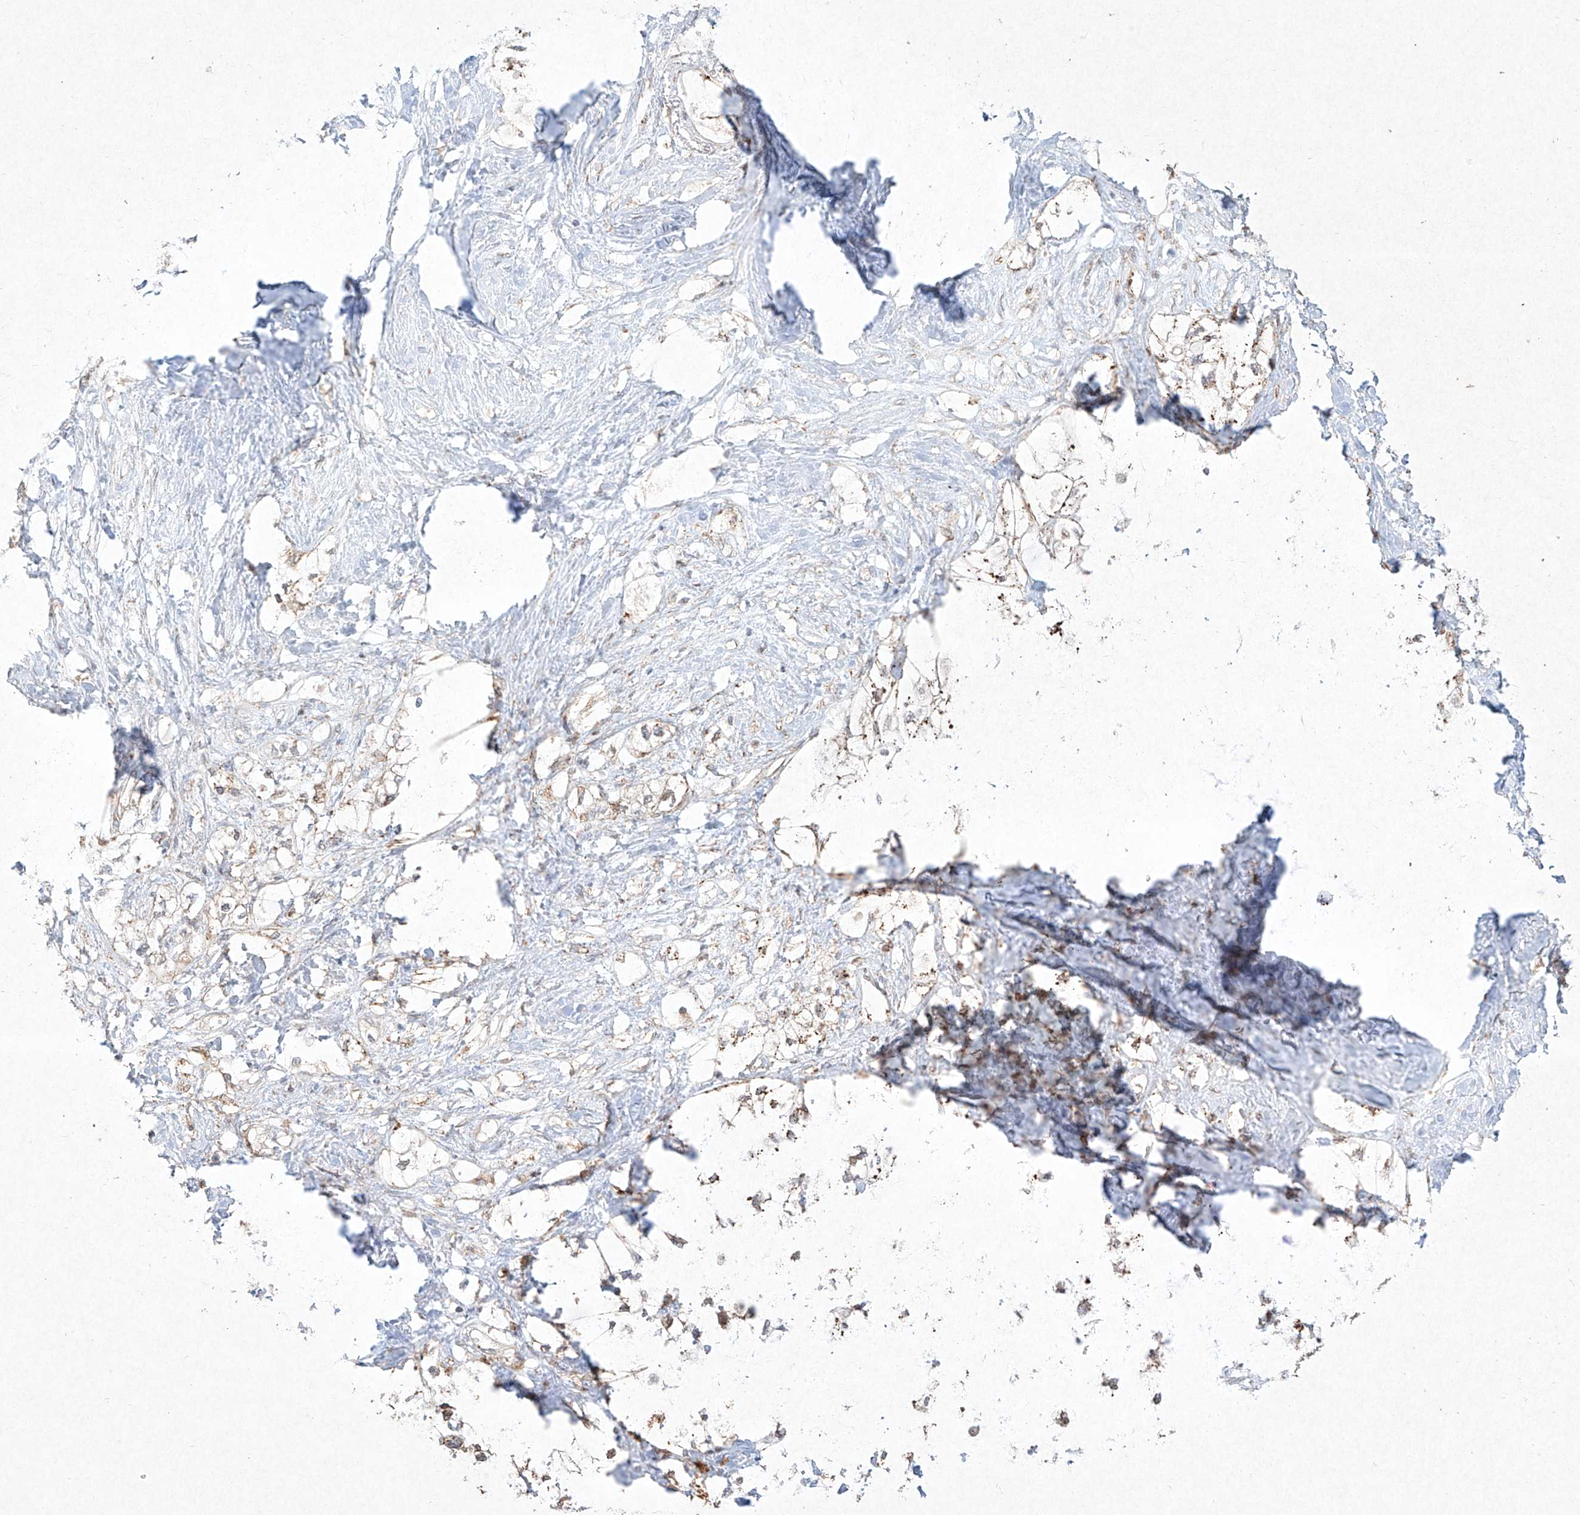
{"staining": {"intensity": "moderate", "quantity": "<25%", "location": "cytoplasmic/membranous"}, "tissue": "pancreatic cancer", "cell_type": "Tumor cells", "image_type": "cancer", "snomed": [{"axis": "morphology", "description": "Adenocarcinoma, NOS"}, {"axis": "topography", "description": "Pancreas"}], "caption": "There is low levels of moderate cytoplasmic/membranous positivity in tumor cells of pancreatic cancer (adenocarcinoma), as demonstrated by immunohistochemical staining (brown color).", "gene": "SEMA3B", "patient": {"sex": "male", "age": 70}}